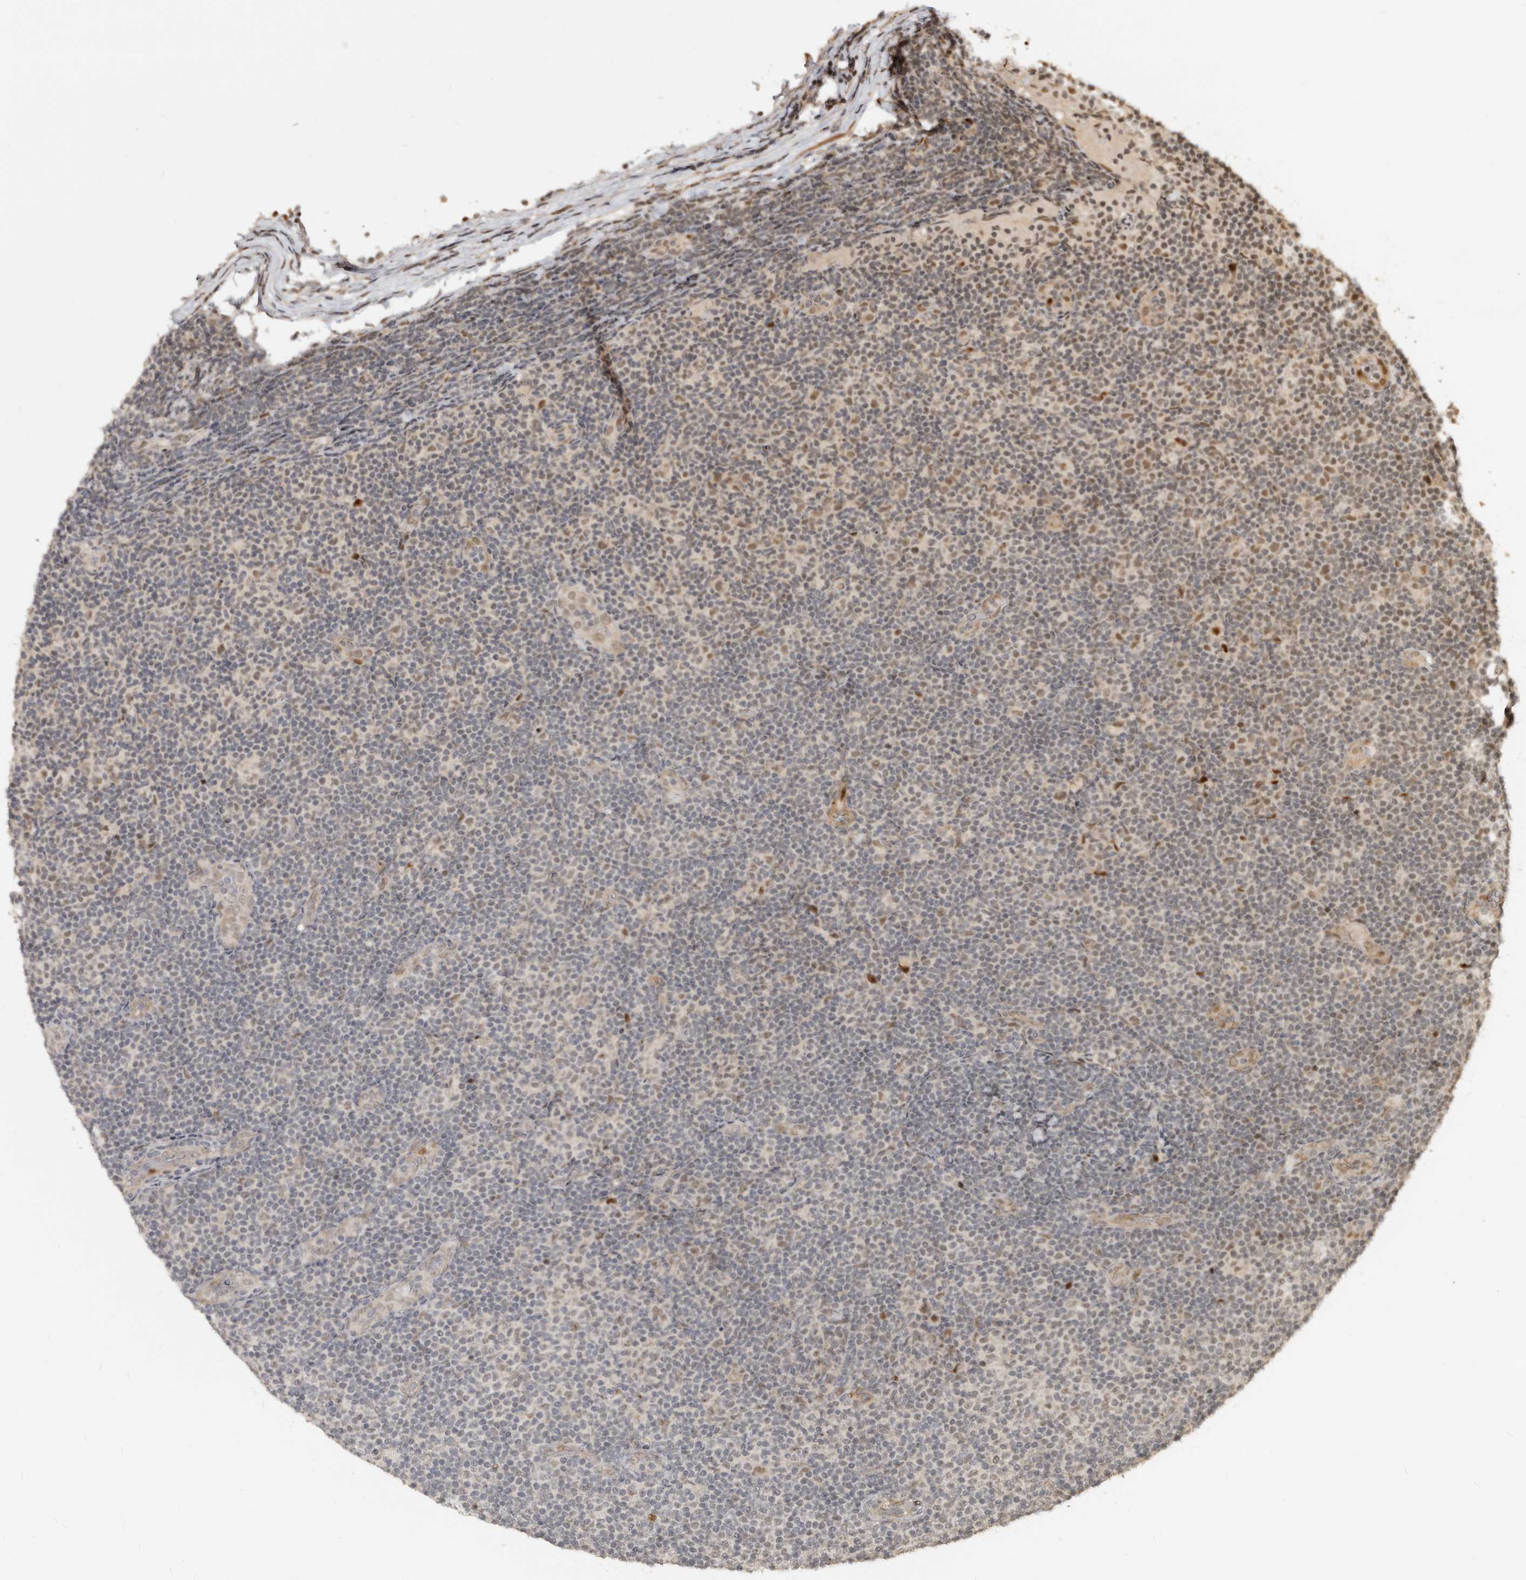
{"staining": {"intensity": "weak", "quantity": "<25%", "location": "nuclear"}, "tissue": "lymphoma", "cell_type": "Tumor cells", "image_type": "cancer", "snomed": [{"axis": "morphology", "description": "Malignant lymphoma, non-Hodgkin's type, Low grade"}, {"axis": "topography", "description": "Lymph node"}], "caption": "High magnification brightfield microscopy of low-grade malignant lymphoma, non-Hodgkin's type stained with DAB (brown) and counterstained with hematoxylin (blue): tumor cells show no significant expression.", "gene": "GPBP1L1", "patient": {"sex": "male", "age": 83}}